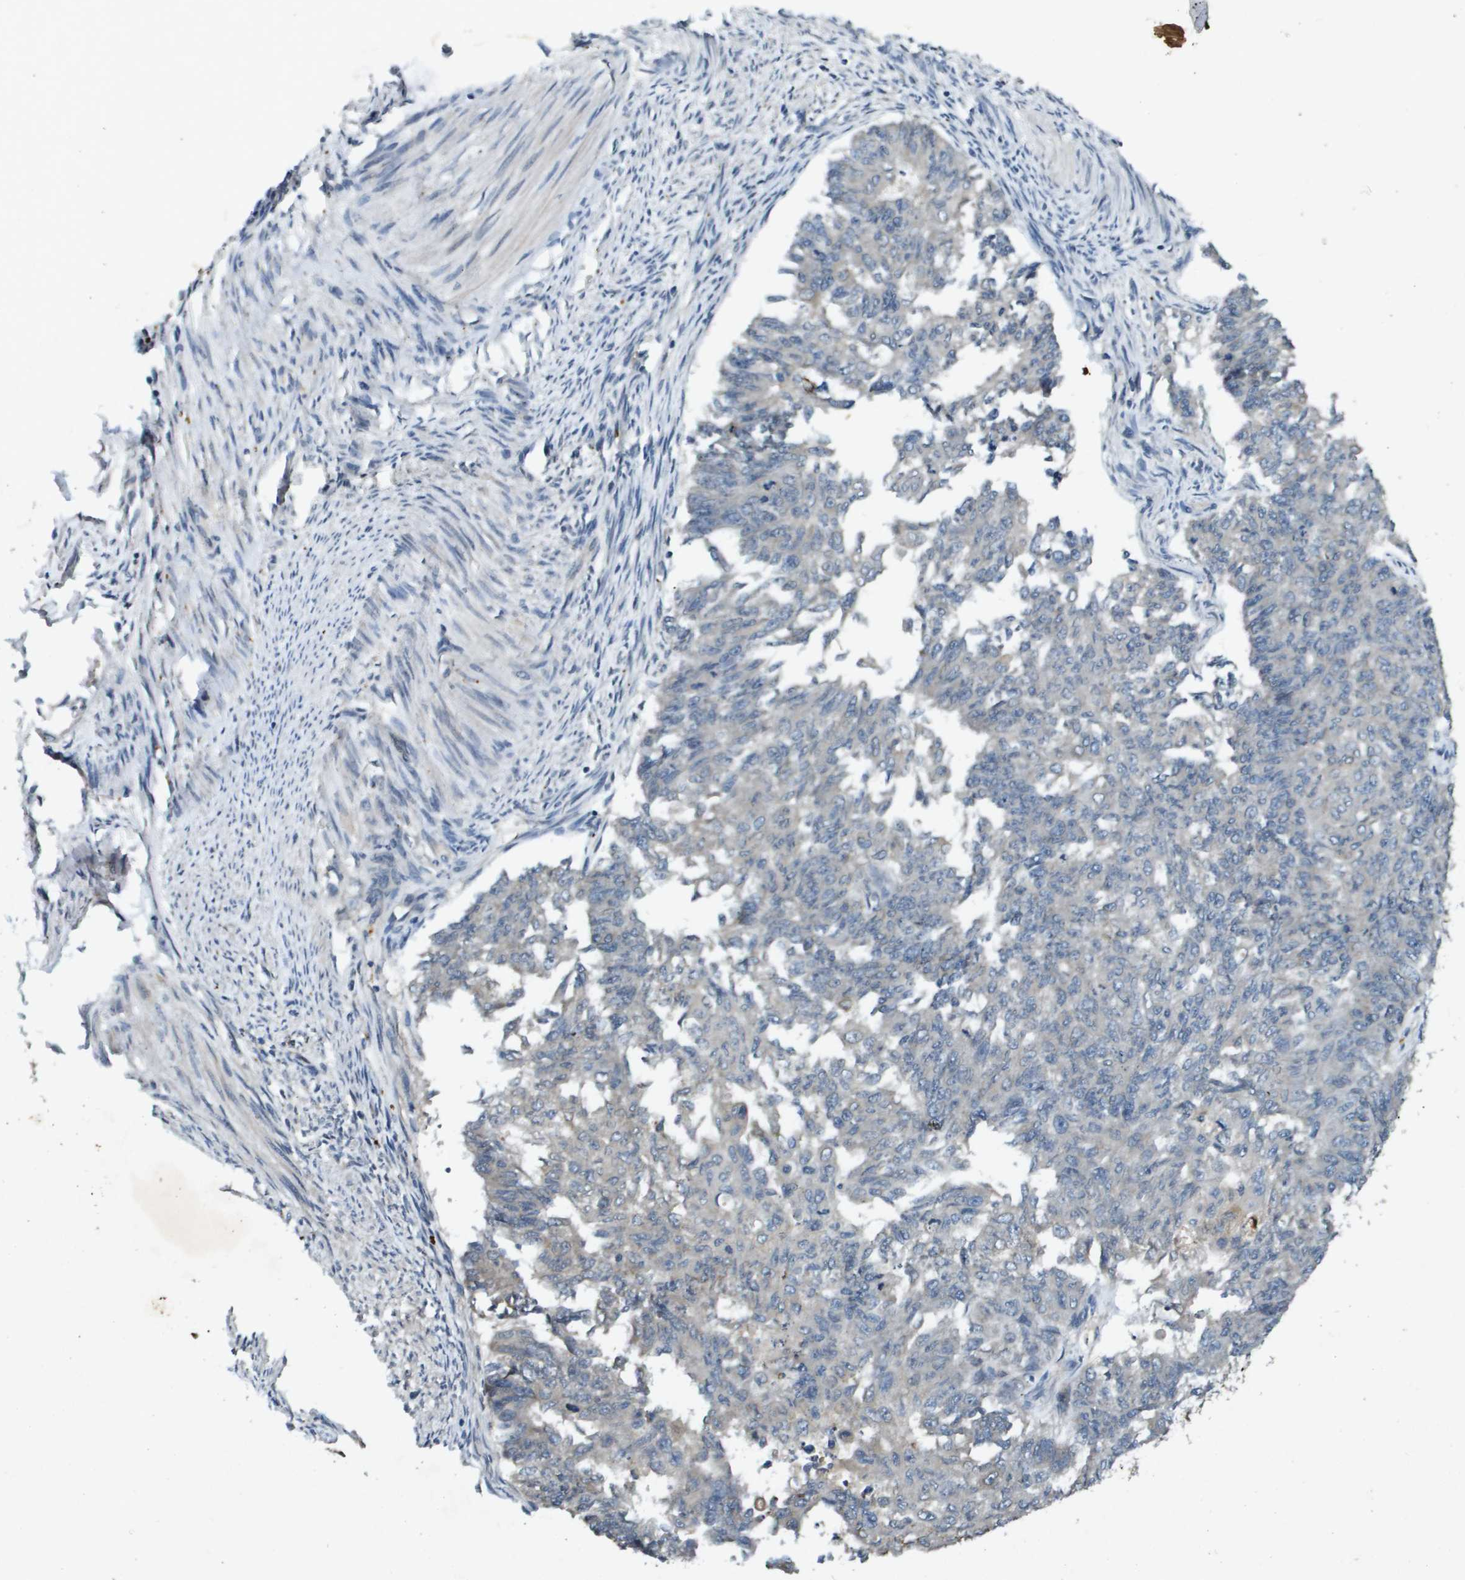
{"staining": {"intensity": "negative", "quantity": "none", "location": "none"}, "tissue": "endometrial cancer", "cell_type": "Tumor cells", "image_type": "cancer", "snomed": [{"axis": "morphology", "description": "Adenocarcinoma, NOS"}, {"axis": "topography", "description": "Endometrium"}], "caption": "High power microscopy photomicrograph of an immunohistochemistry histopathology image of adenocarcinoma (endometrial), revealing no significant expression in tumor cells.", "gene": "PGAP3", "patient": {"sex": "female", "age": 32}}